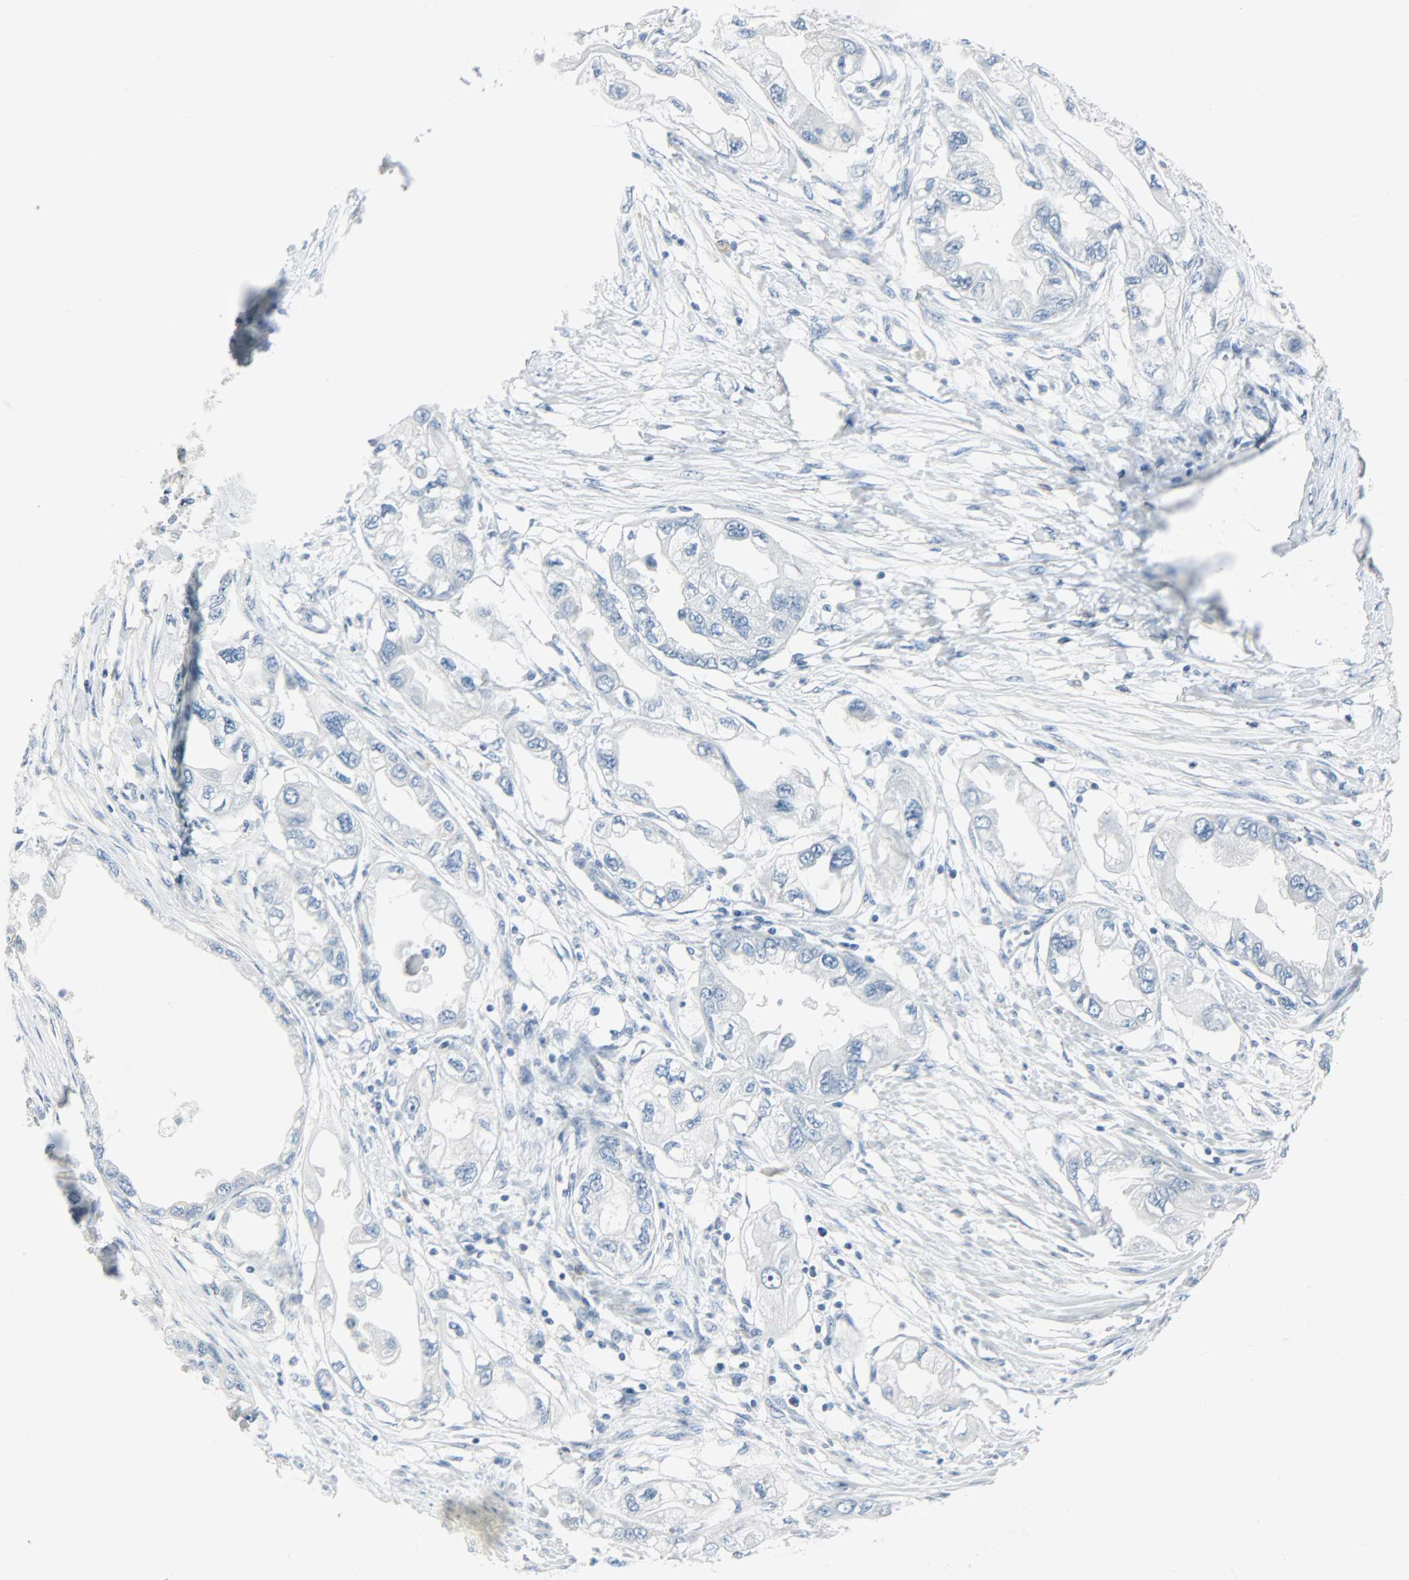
{"staining": {"intensity": "negative", "quantity": "none", "location": "none"}, "tissue": "endometrial cancer", "cell_type": "Tumor cells", "image_type": "cancer", "snomed": [{"axis": "morphology", "description": "Adenocarcinoma, NOS"}, {"axis": "topography", "description": "Endometrium"}], "caption": "High magnification brightfield microscopy of endometrial adenocarcinoma stained with DAB (brown) and counterstained with hematoxylin (blue): tumor cells show no significant expression.", "gene": "KIT", "patient": {"sex": "female", "age": 67}}